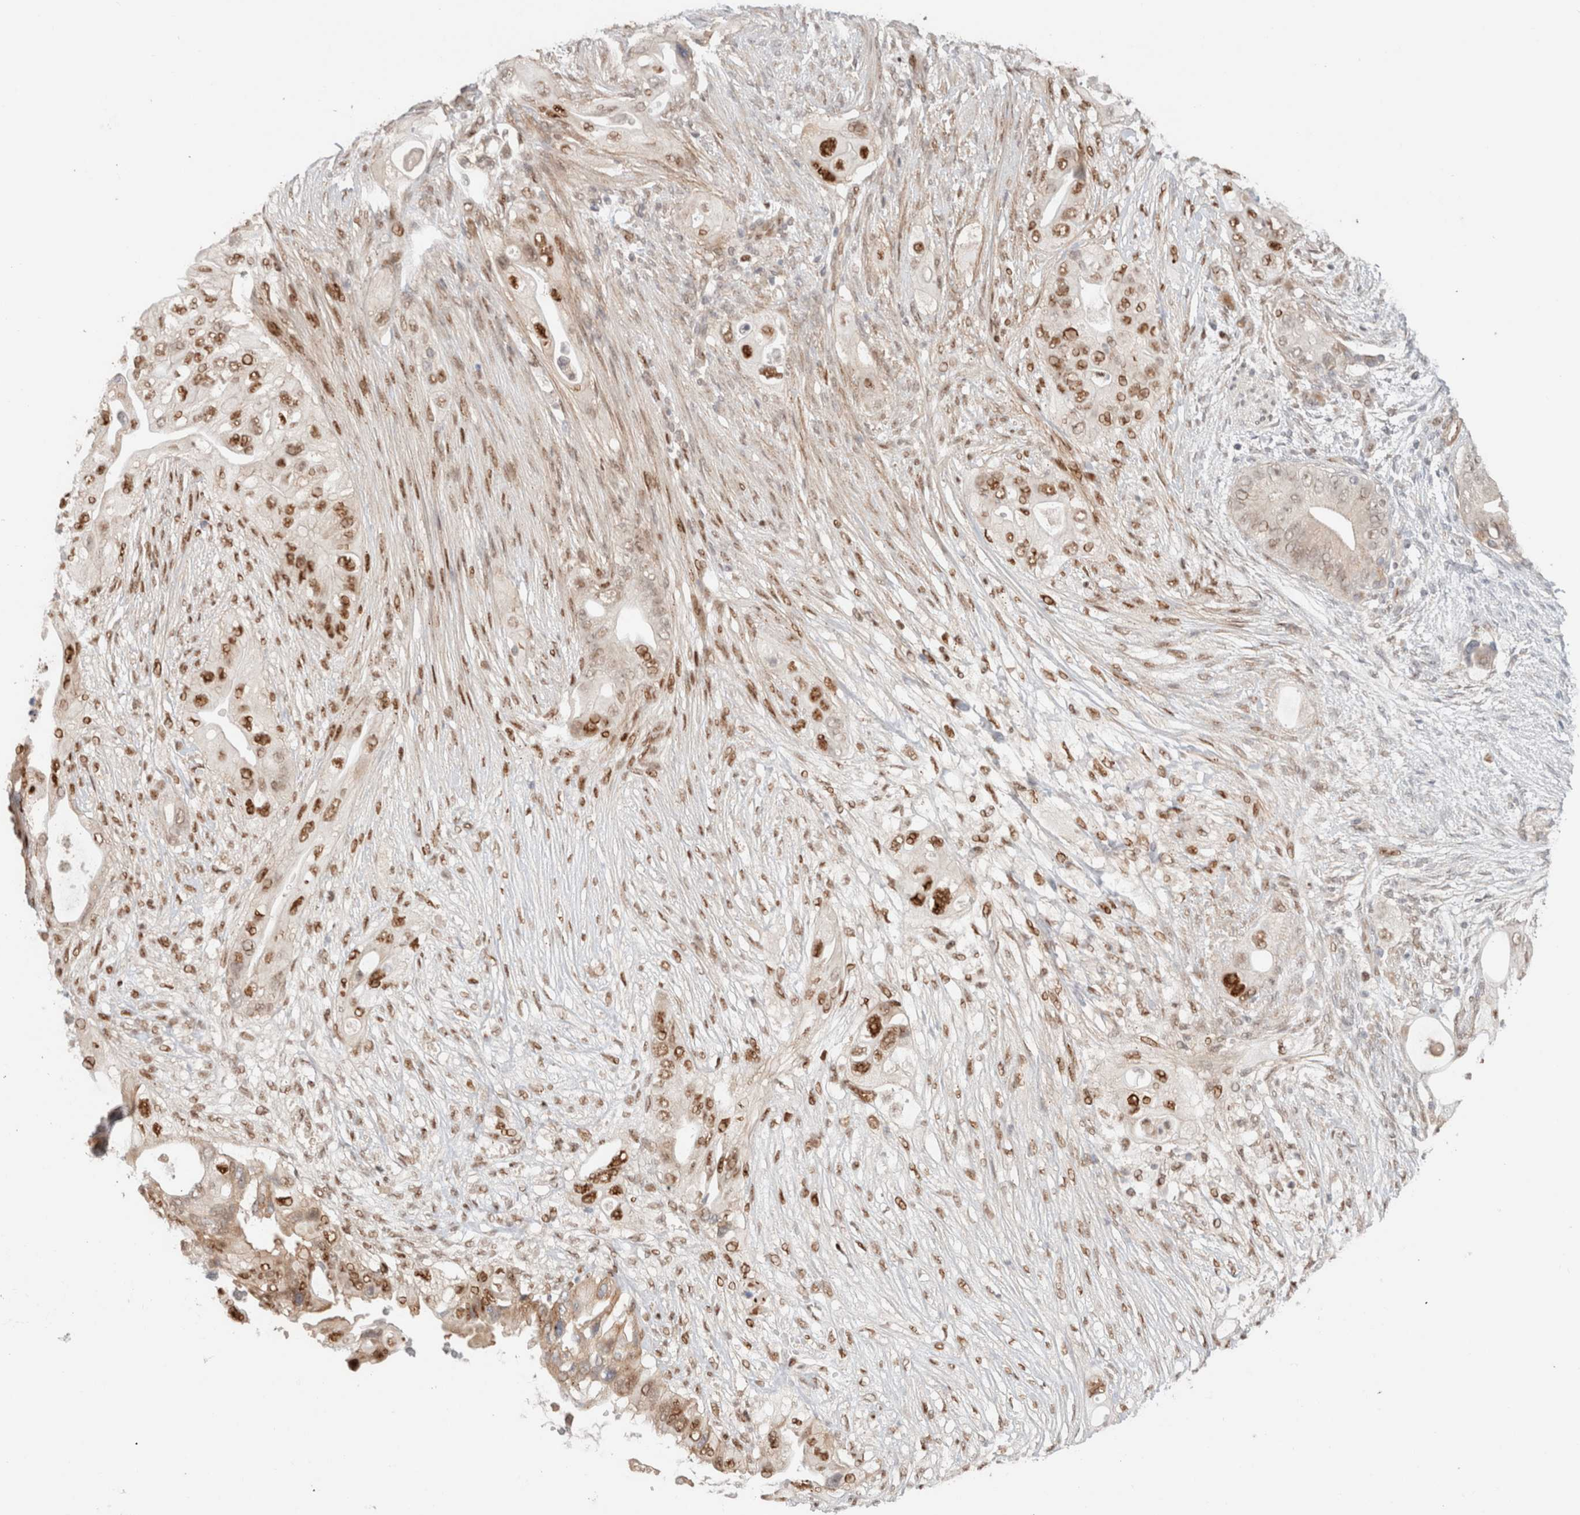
{"staining": {"intensity": "strong", "quantity": "25%-75%", "location": "nuclear"}, "tissue": "pancreatic cancer", "cell_type": "Tumor cells", "image_type": "cancer", "snomed": [{"axis": "morphology", "description": "Adenocarcinoma, NOS"}, {"axis": "topography", "description": "Pancreas"}], "caption": "Human pancreatic cancer stained with a brown dye reveals strong nuclear positive expression in about 25%-75% of tumor cells.", "gene": "ID3", "patient": {"sex": "male", "age": 53}}